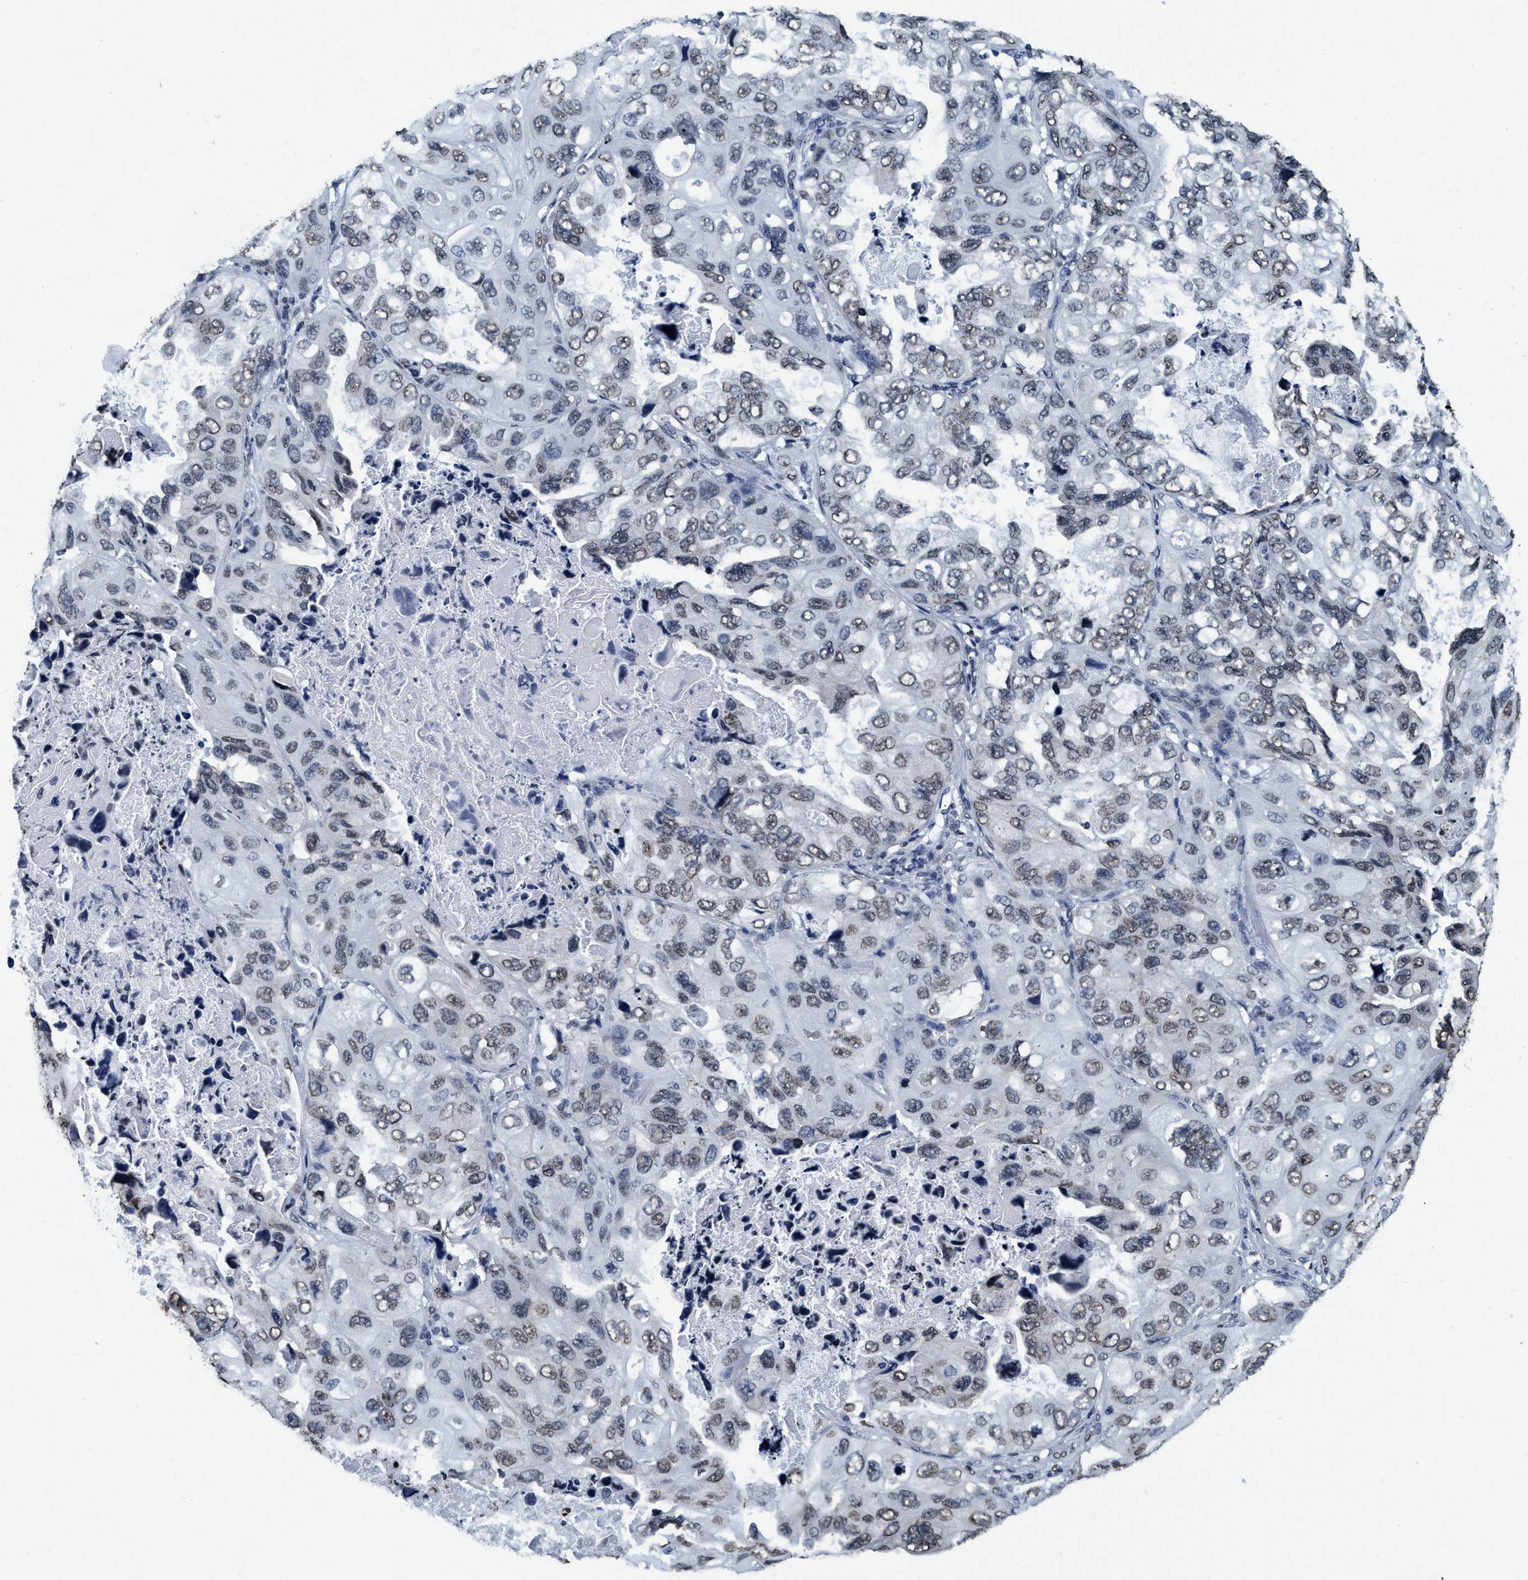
{"staining": {"intensity": "weak", "quantity": ">75%", "location": "nuclear"}, "tissue": "lung cancer", "cell_type": "Tumor cells", "image_type": "cancer", "snomed": [{"axis": "morphology", "description": "Squamous cell carcinoma, NOS"}, {"axis": "topography", "description": "Lung"}], "caption": "Protein expression analysis of lung cancer (squamous cell carcinoma) exhibits weak nuclear positivity in approximately >75% of tumor cells.", "gene": "CCNE2", "patient": {"sex": "female", "age": 73}}